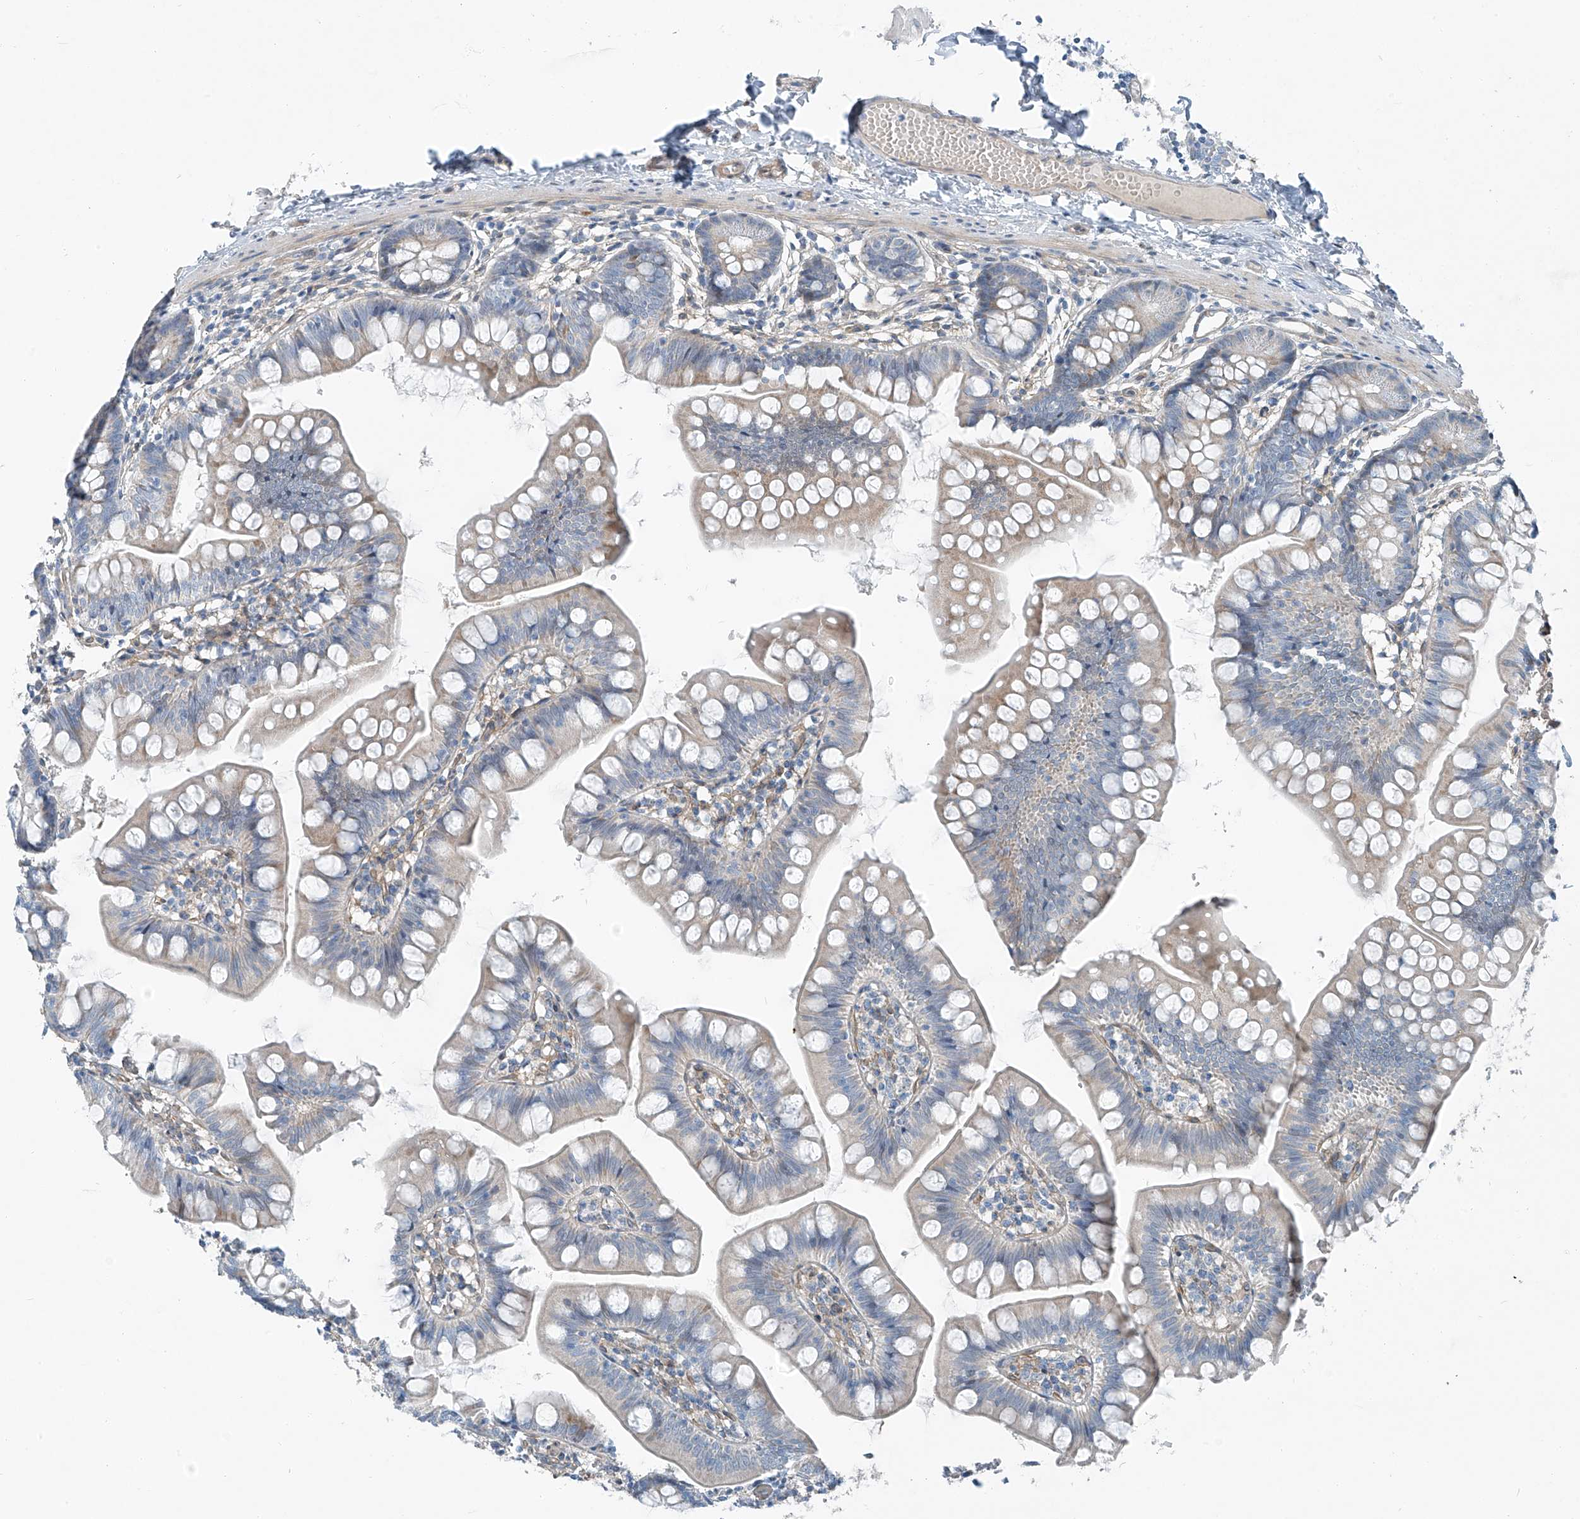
{"staining": {"intensity": "weak", "quantity": "<25%", "location": "cytoplasmic/membranous"}, "tissue": "small intestine", "cell_type": "Glandular cells", "image_type": "normal", "snomed": [{"axis": "morphology", "description": "Normal tissue, NOS"}, {"axis": "topography", "description": "Small intestine"}], "caption": "This is an immunohistochemistry (IHC) photomicrograph of unremarkable small intestine. There is no expression in glandular cells.", "gene": "TNS2", "patient": {"sex": "male", "age": 7}}